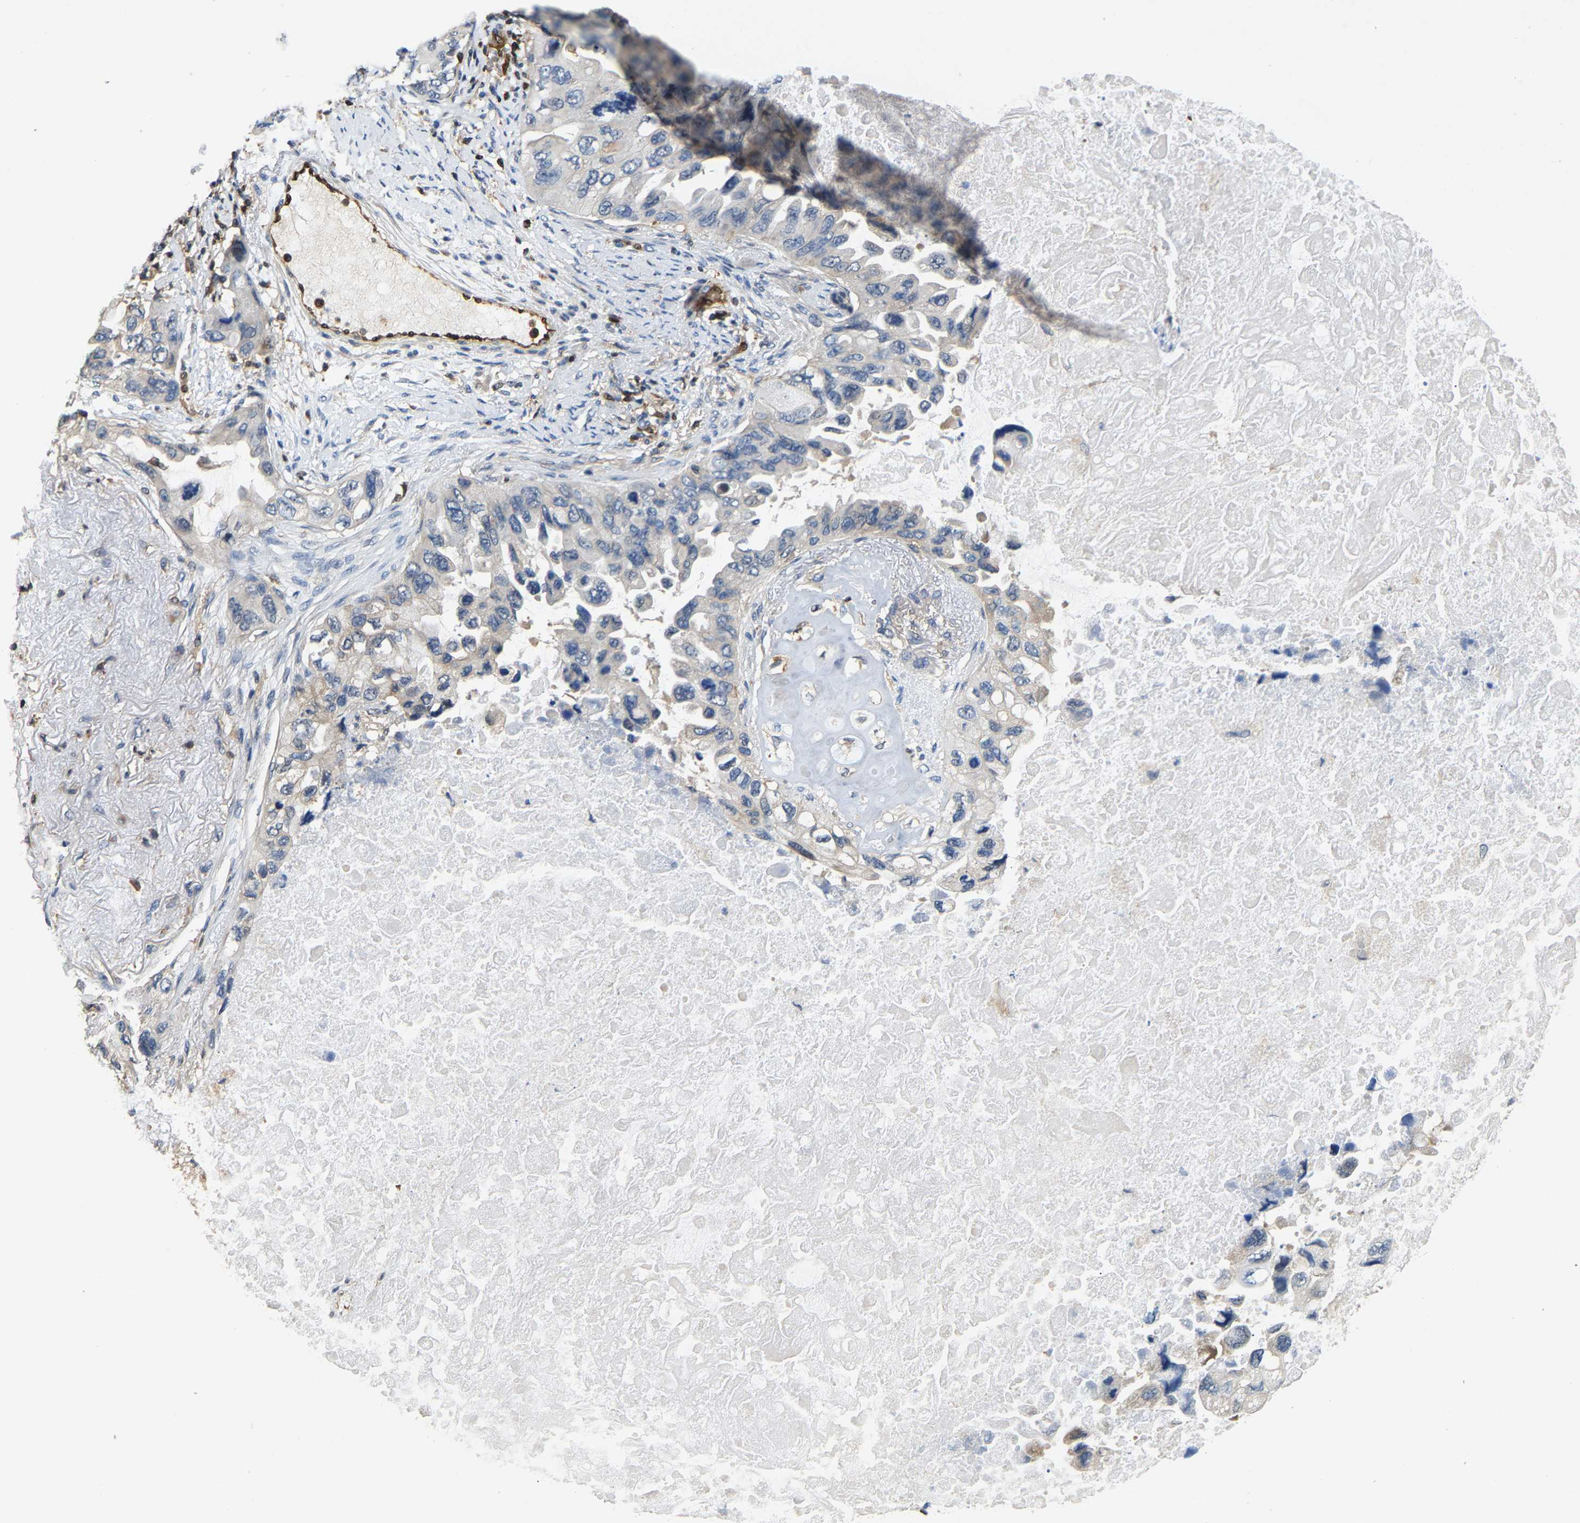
{"staining": {"intensity": "negative", "quantity": "none", "location": "none"}, "tissue": "lung cancer", "cell_type": "Tumor cells", "image_type": "cancer", "snomed": [{"axis": "morphology", "description": "Squamous cell carcinoma, NOS"}, {"axis": "topography", "description": "Lung"}], "caption": "This is an immunohistochemistry image of human lung cancer. There is no positivity in tumor cells.", "gene": "GIMAP7", "patient": {"sex": "female", "age": 73}}